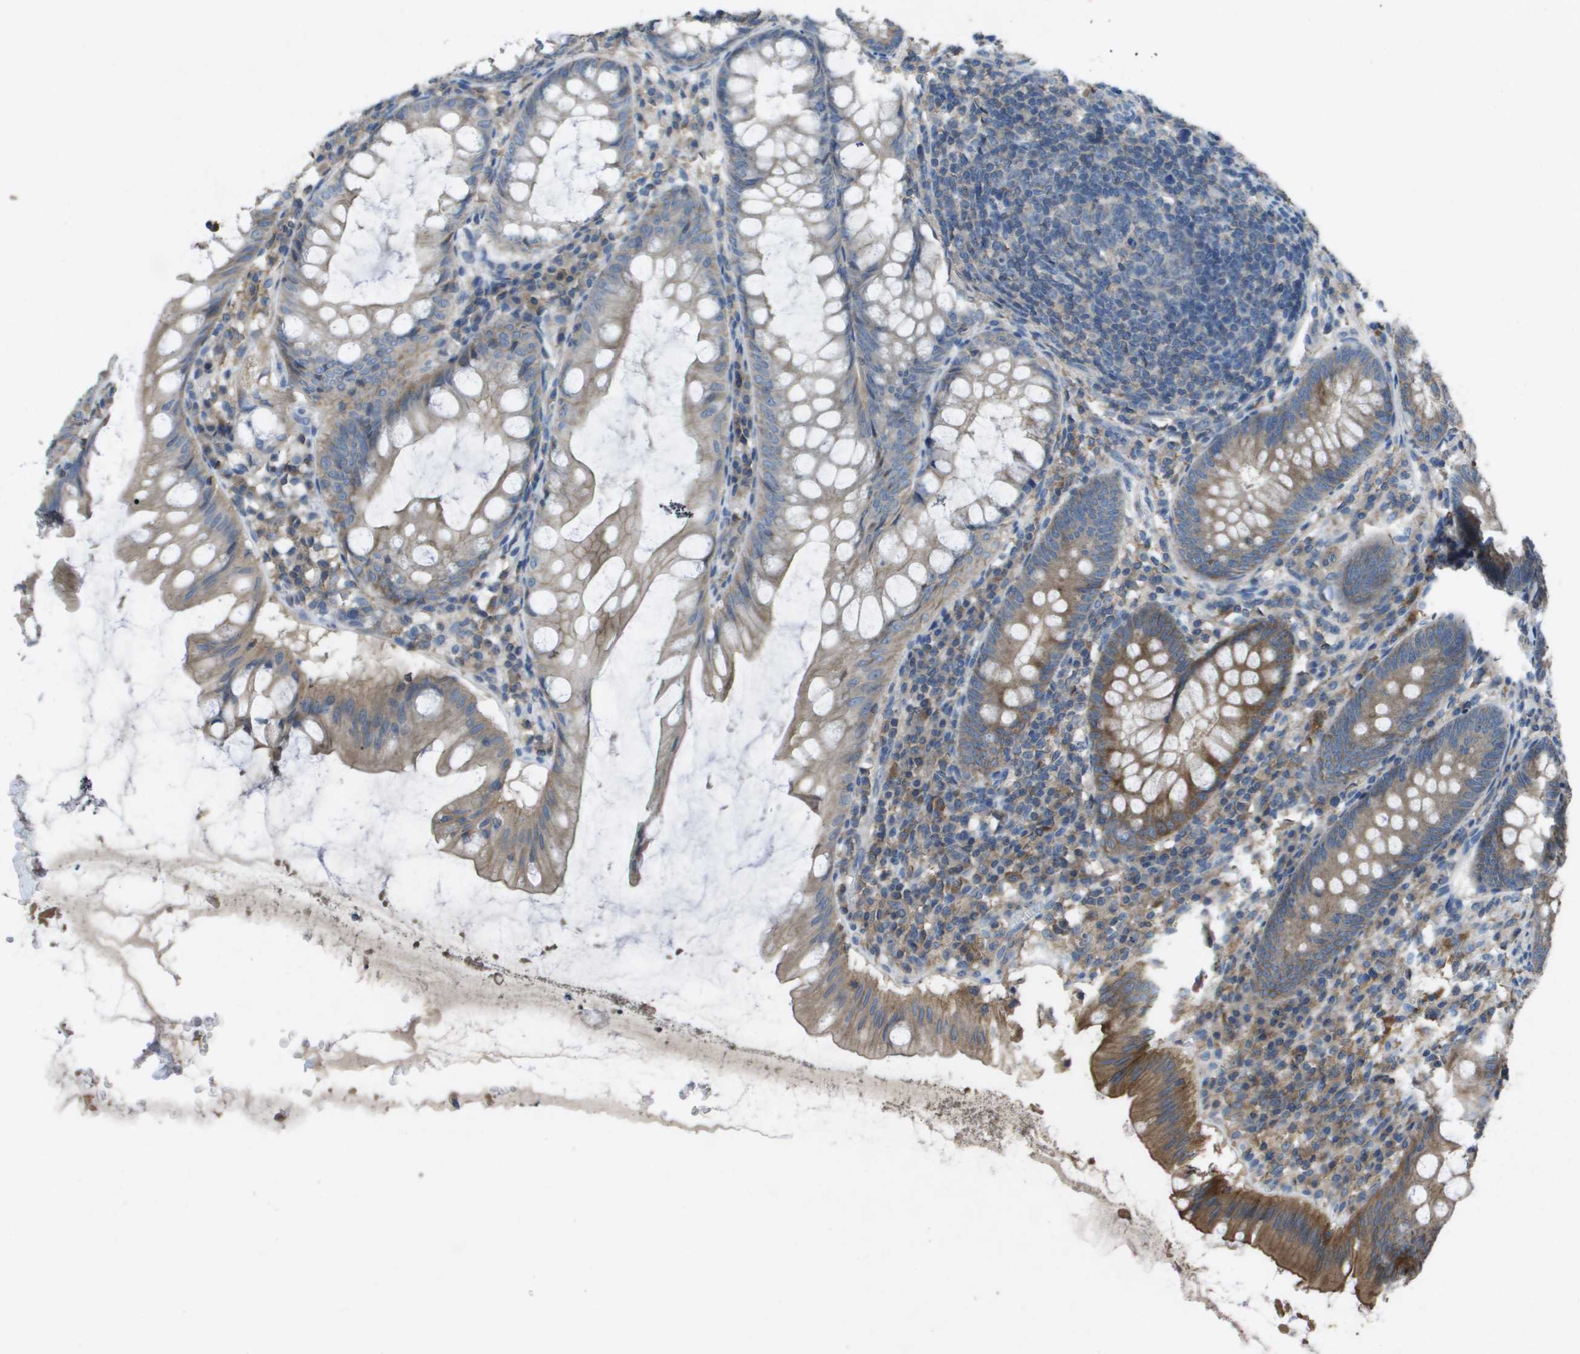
{"staining": {"intensity": "moderate", "quantity": "25%-75%", "location": "cytoplasmic/membranous"}, "tissue": "appendix", "cell_type": "Glandular cells", "image_type": "normal", "snomed": [{"axis": "morphology", "description": "Normal tissue, NOS"}, {"axis": "topography", "description": "Appendix"}], "caption": "The immunohistochemical stain shows moderate cytoplasmic/membranous expression in glandular cells of normal appendix. (Stains: DAB in brown, nuclei in blue, Microscopy: brightfield microscopy at high magnification).", "gene": "CLCA4", "patient": {"sex": "male", "age": 56}}